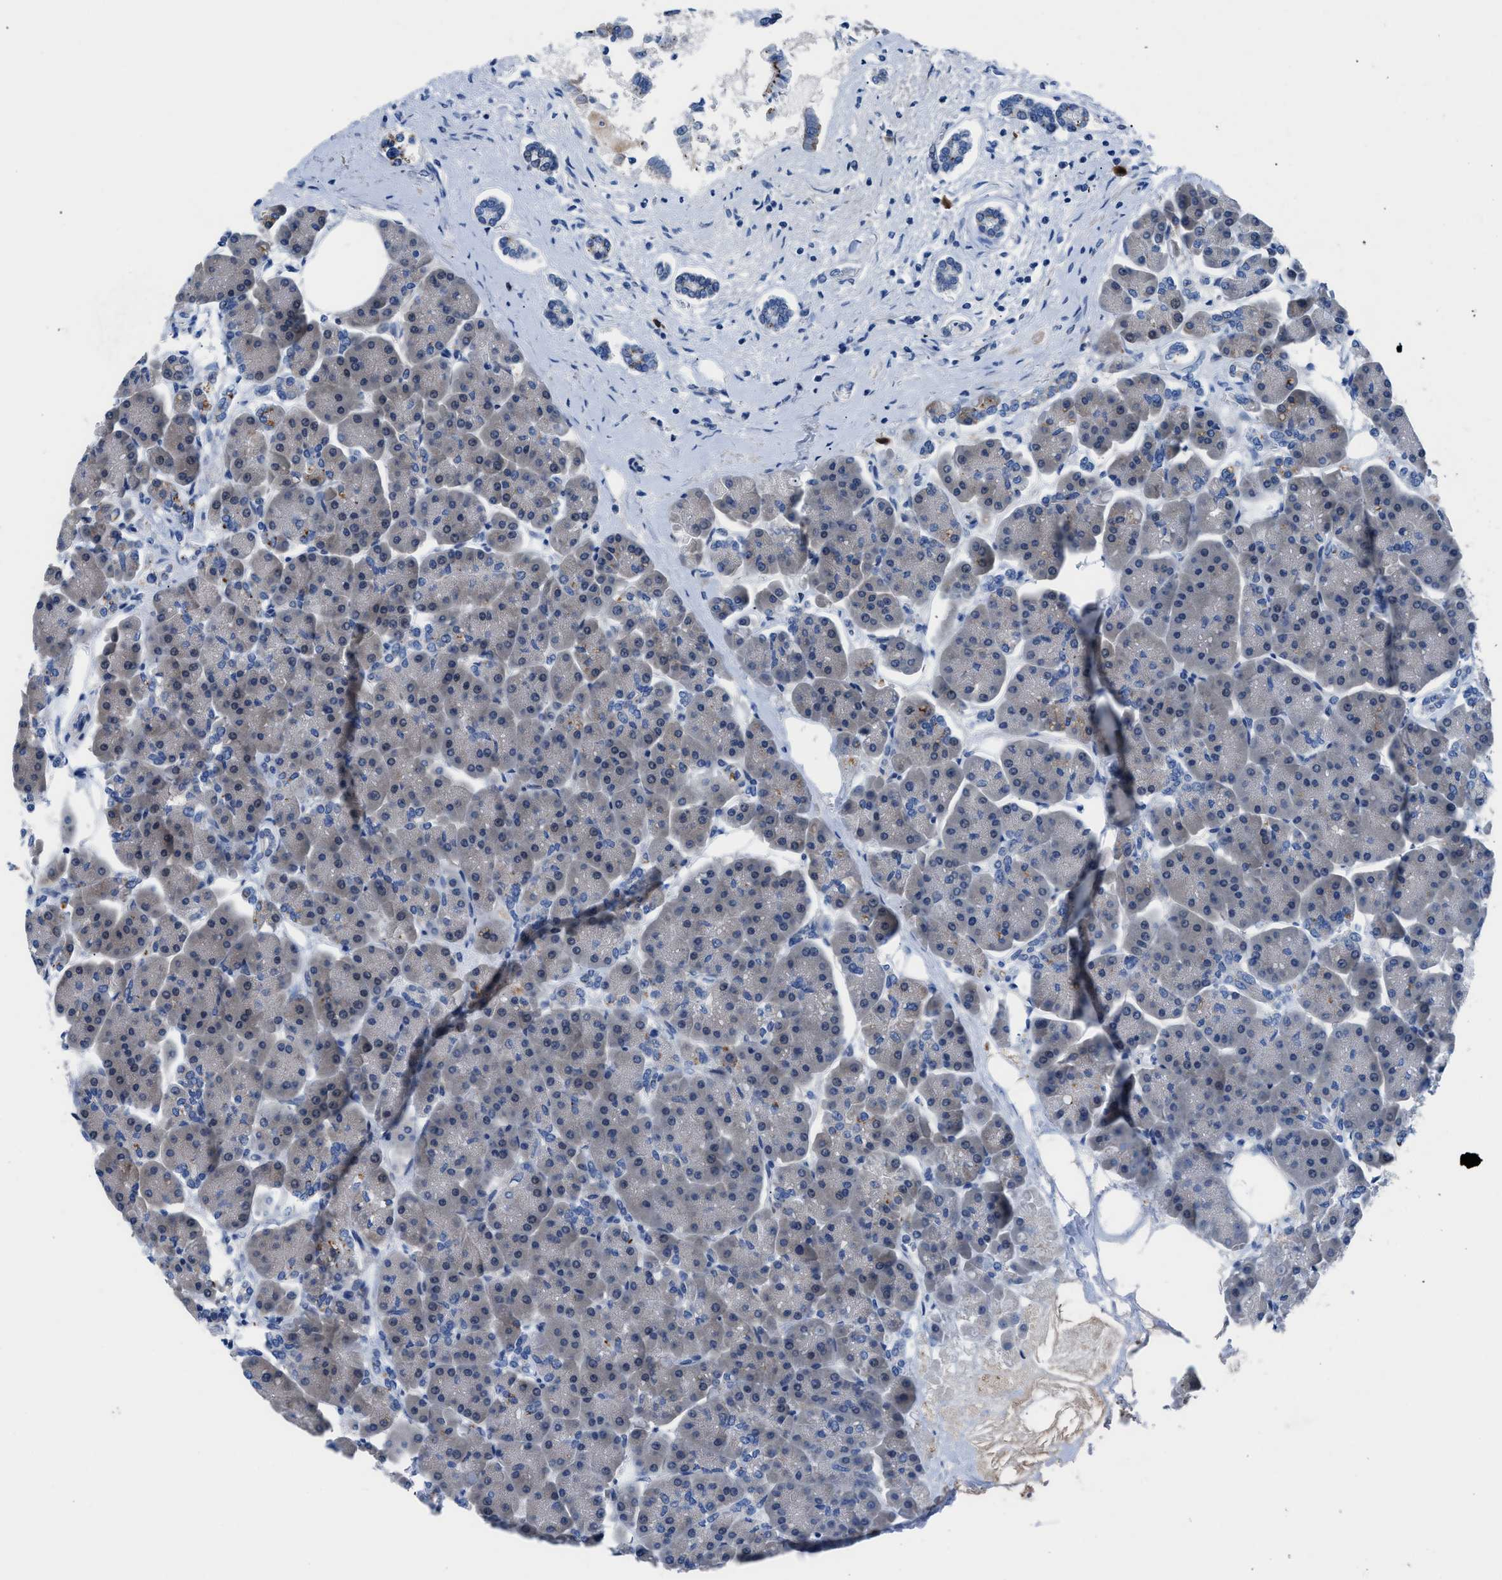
{"staining": {"intensity": "moderate", "quantity": ">75%", "location": "cytoplasmic/membranous"}, "tissue": "pancreas", "cell_type": "Exocrine glandular cells", "image_type": "normal", "snomed": [{"axis": "morphology", "description": "Normal tissue, NOS"}, {"axis": "topography", "description": "Pancreas"}], "caption": "A brown stain shows moderate cytoplasmic/membranous expression of a protein in exocrine glandular cells of benign human pancreas.", "gene": "UAP1", "patient": {"sex": "female", "age": 70}}